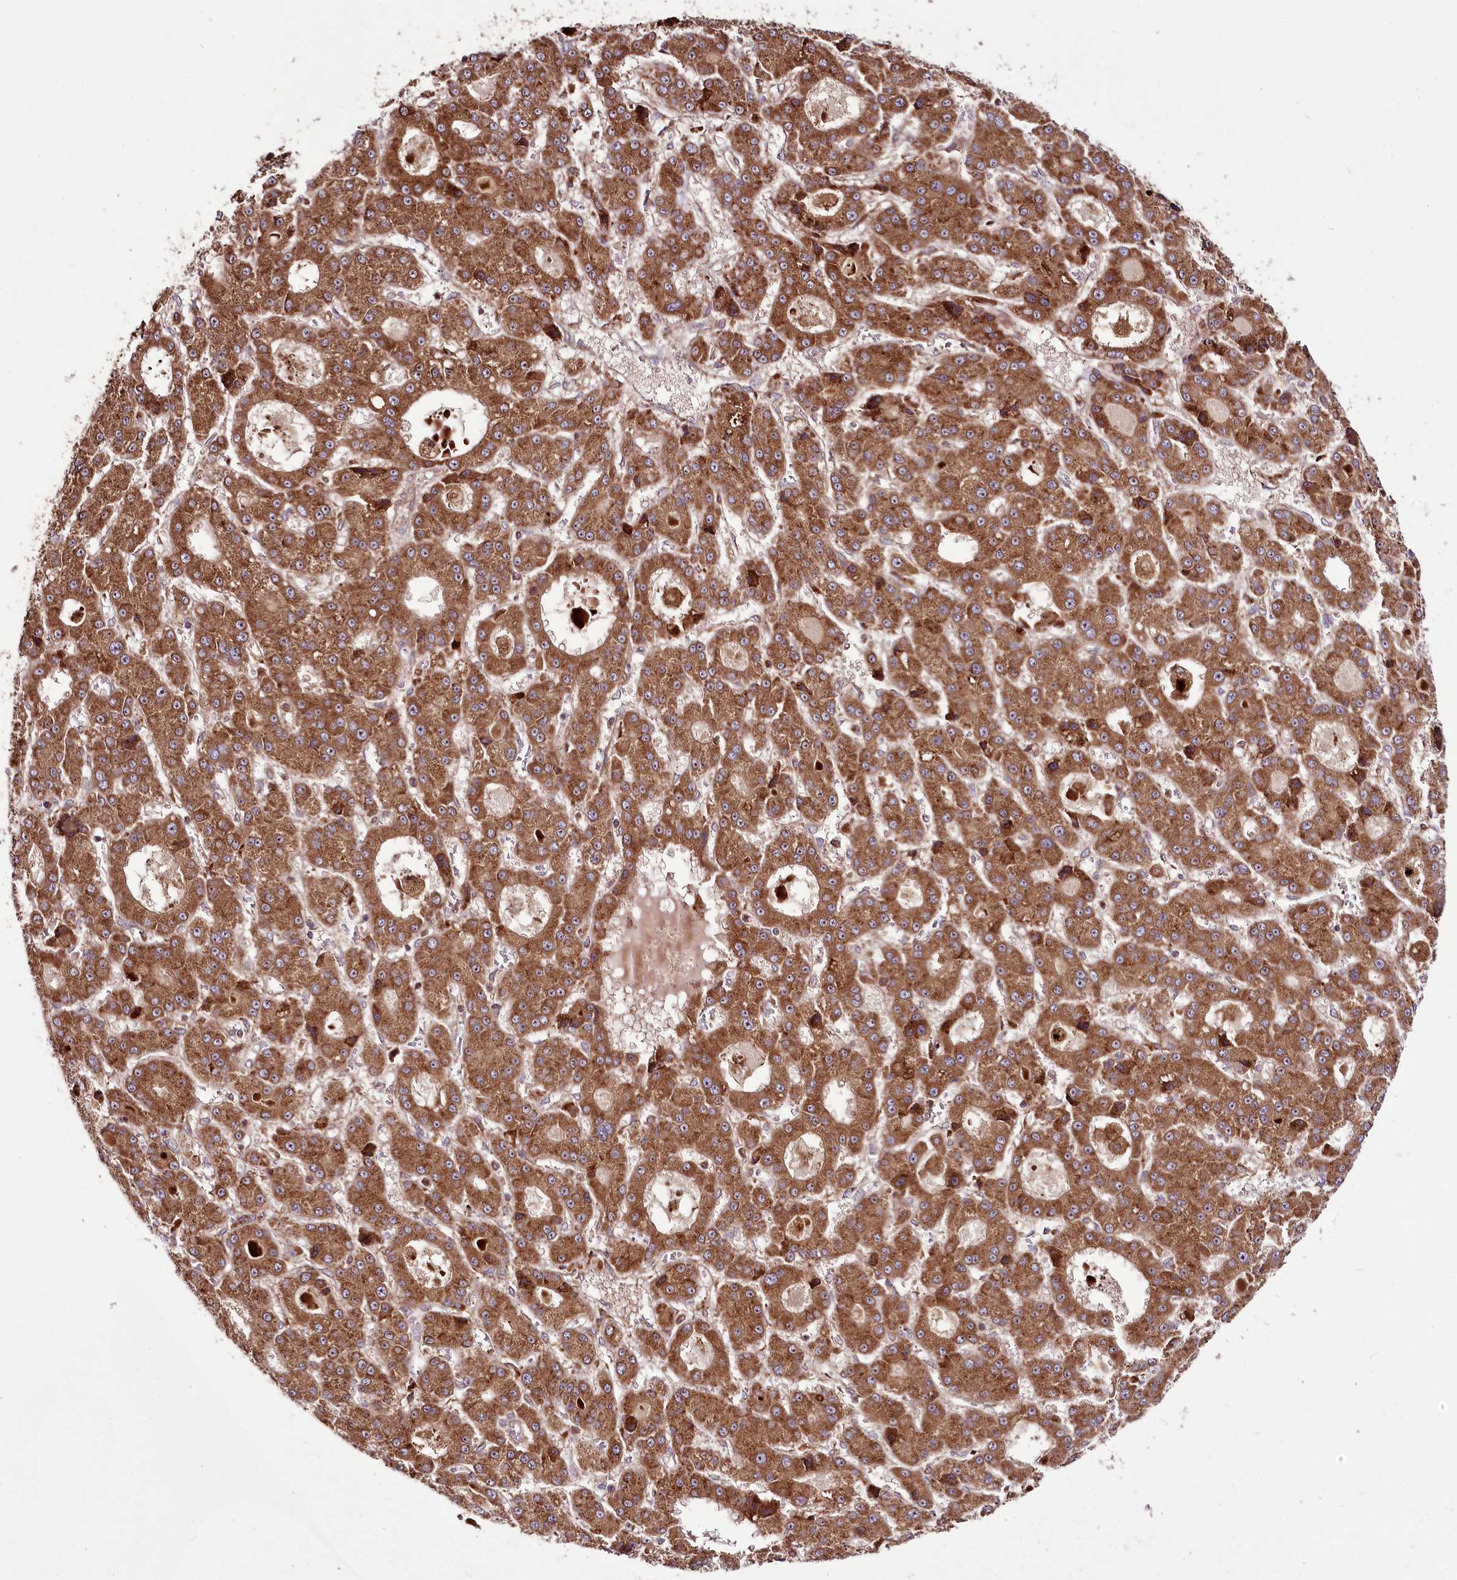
{"staining": {"intensity": "strong", "quantity": ">75%", "location": "cytoplasmic/membranous"}, "tissue": "liver cancer", "cell_type": "Tumor cells", "image_type": "cancer", "snomed": [{"axis": "morphology", "description": "Carcinoma, Hepatocellular, NOS"}, {"axis": "topography", "description": "Liver"}], "caption": "Immunohistochemical staining of human hepatocellular carcinoma (liver) shows high levels of strong cytoplasmic/membranous protein staining in approximately >75% of tumor cells.", "gene": "RAB7A", "patient": {"sex": "male", "age": 70}}